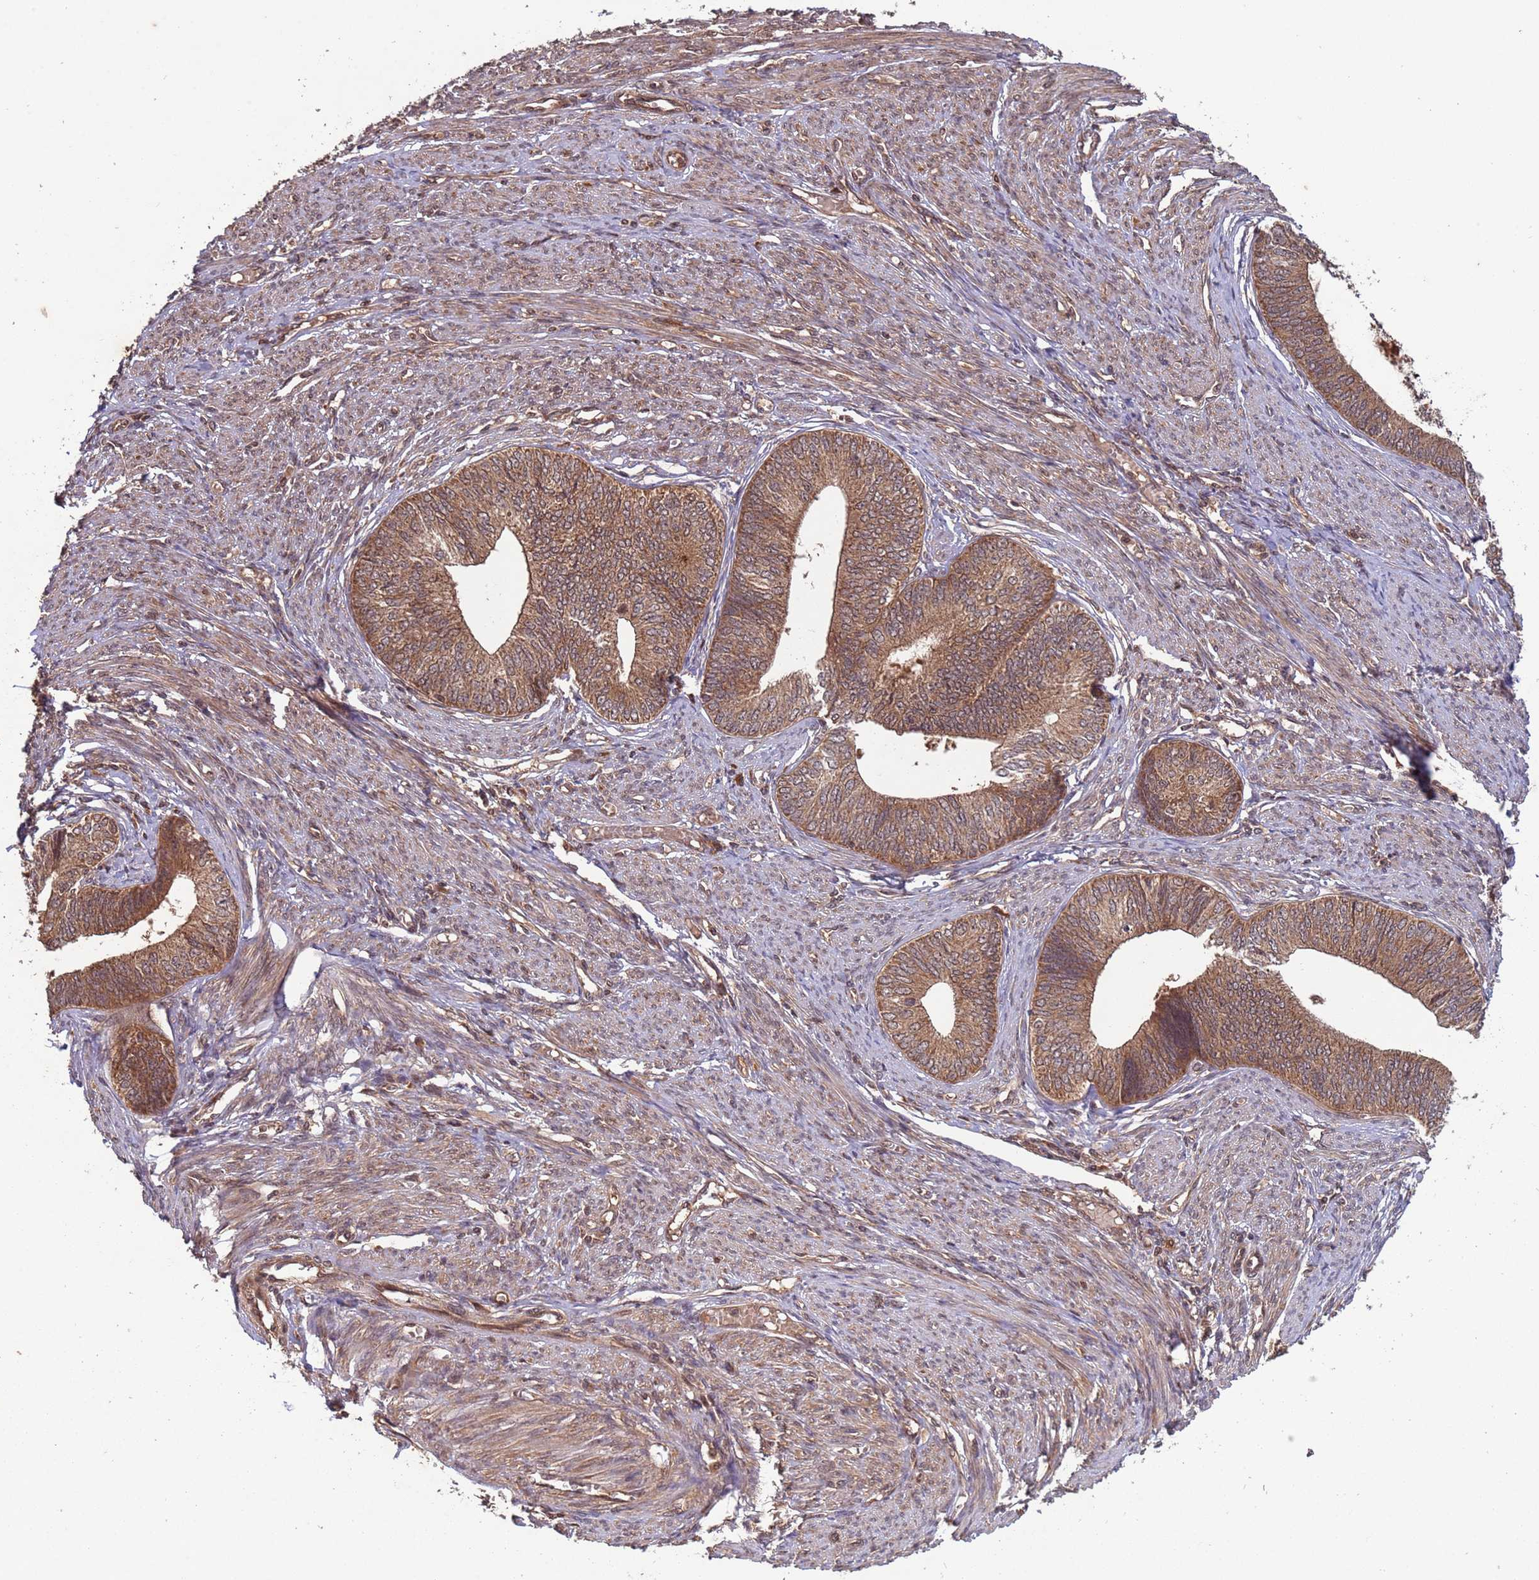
{"staining": {"intensity": "moderate", "quantity": ">75%", "location": "cytoplasmic/membranous"}, "tissue": "endometrial cancer", "cell_type": "Tumor cells", "image_type": "cancer", "snomed": [{"axis": "morphology", "description": "Adenocarcinoma, NOS"}, {"axis": "topography", "description": "Endometrium"}], "caption": "Tumor cells demonstrate medium levels of moderate cytoplasmic/membranous expression in about >75% of cells in adenocarcinoma (endometrial).", "gene": "ERI1", "patient": {"sex": "female", "age": 68}}